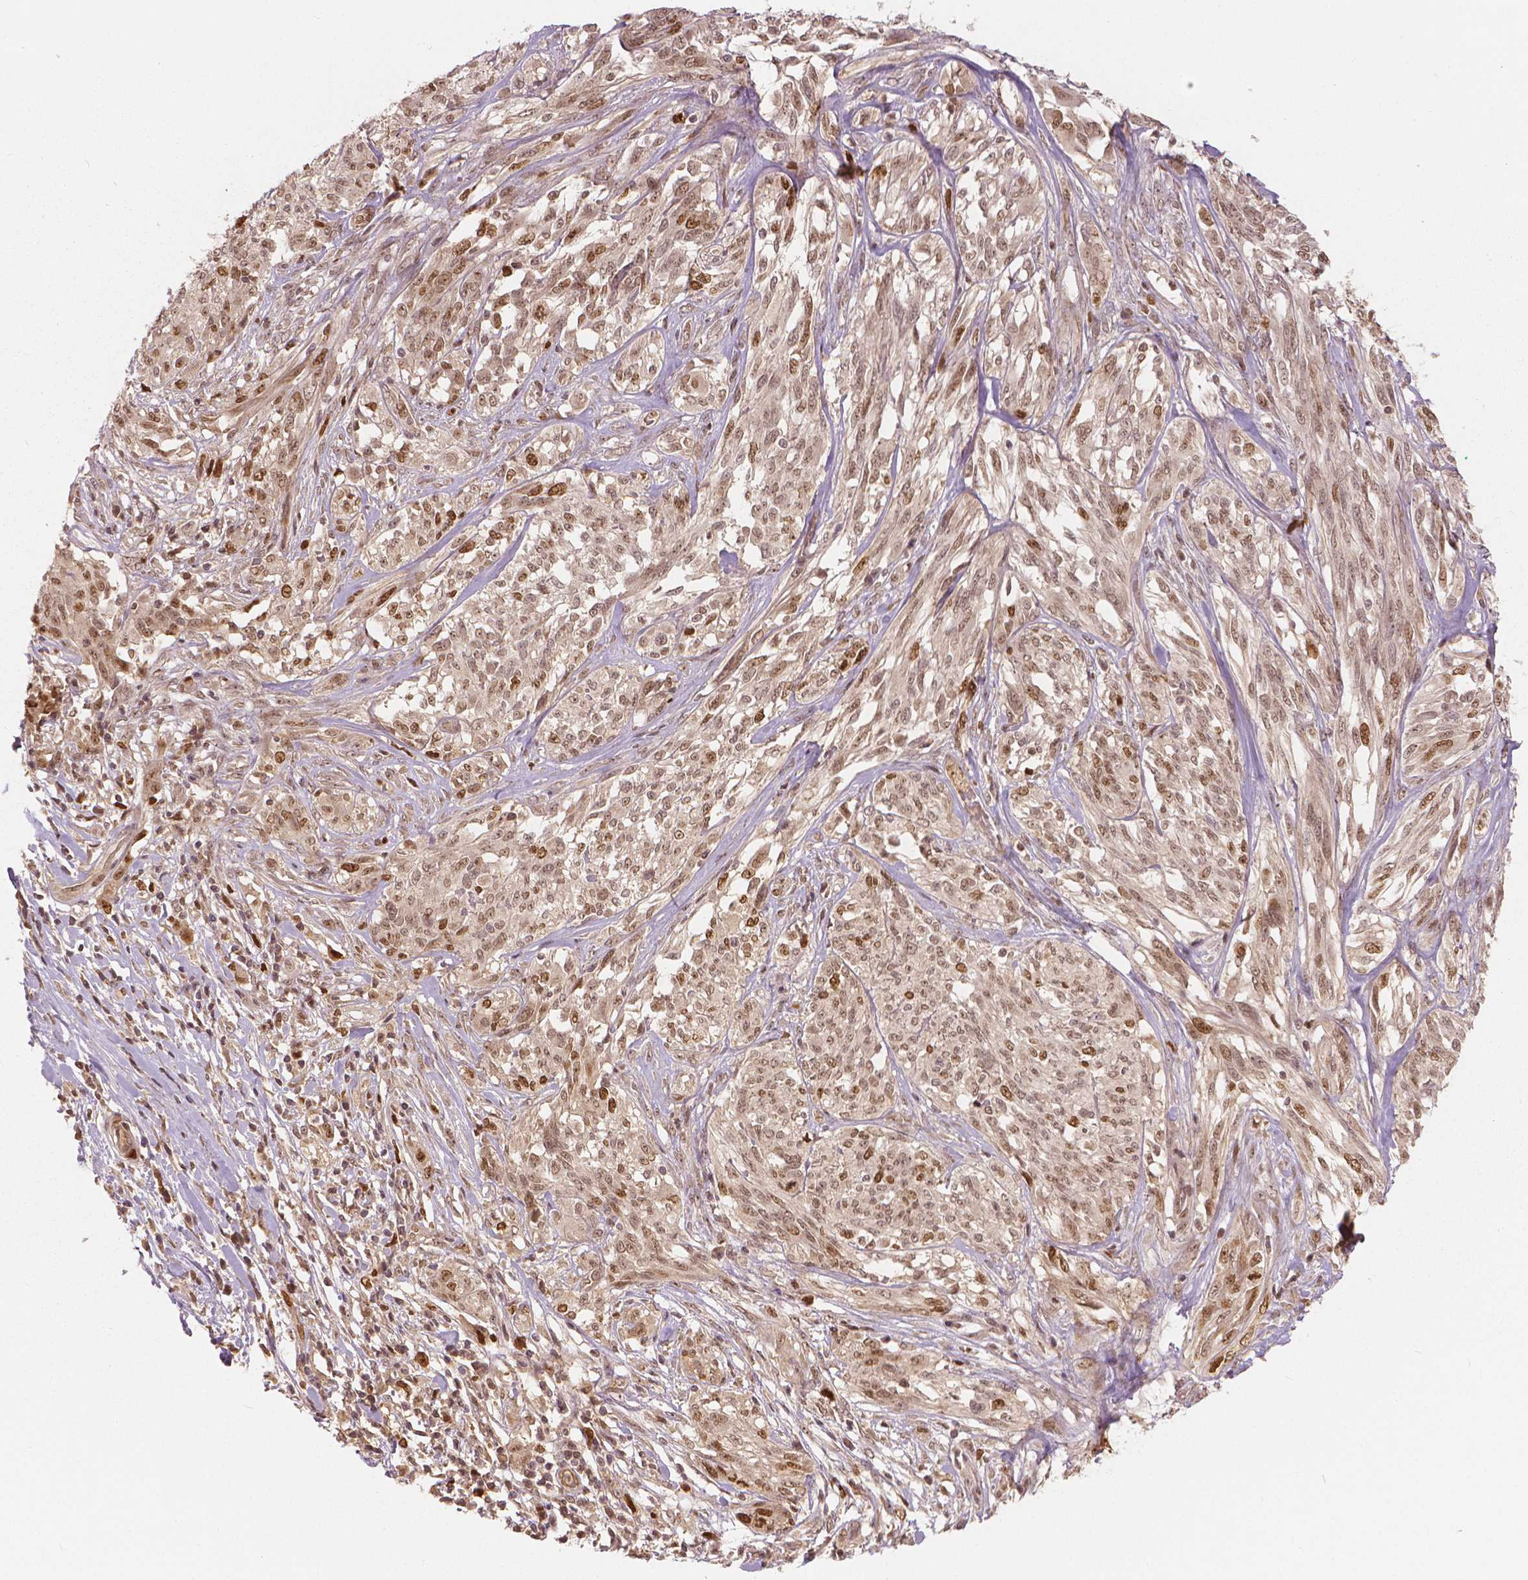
{"staining": {"intensity": "moderate", "quantity": ">75%", "location": "nuclear"}, "tissue": "melanoma", "cell_type": "Tumor cells", "image_type": "cancer", "snomed": [{"axis": "morphology", "description": "Malignant melanoma, NOS"}, {"axis": "topography", "description": "Skin"}], "caption": "Moderate nuclear protein positivity is seen in about >75% of tumor cells in malignant melanoma.", "gene": "NSD2", "patient": {"sex": "female", "age": 91}}